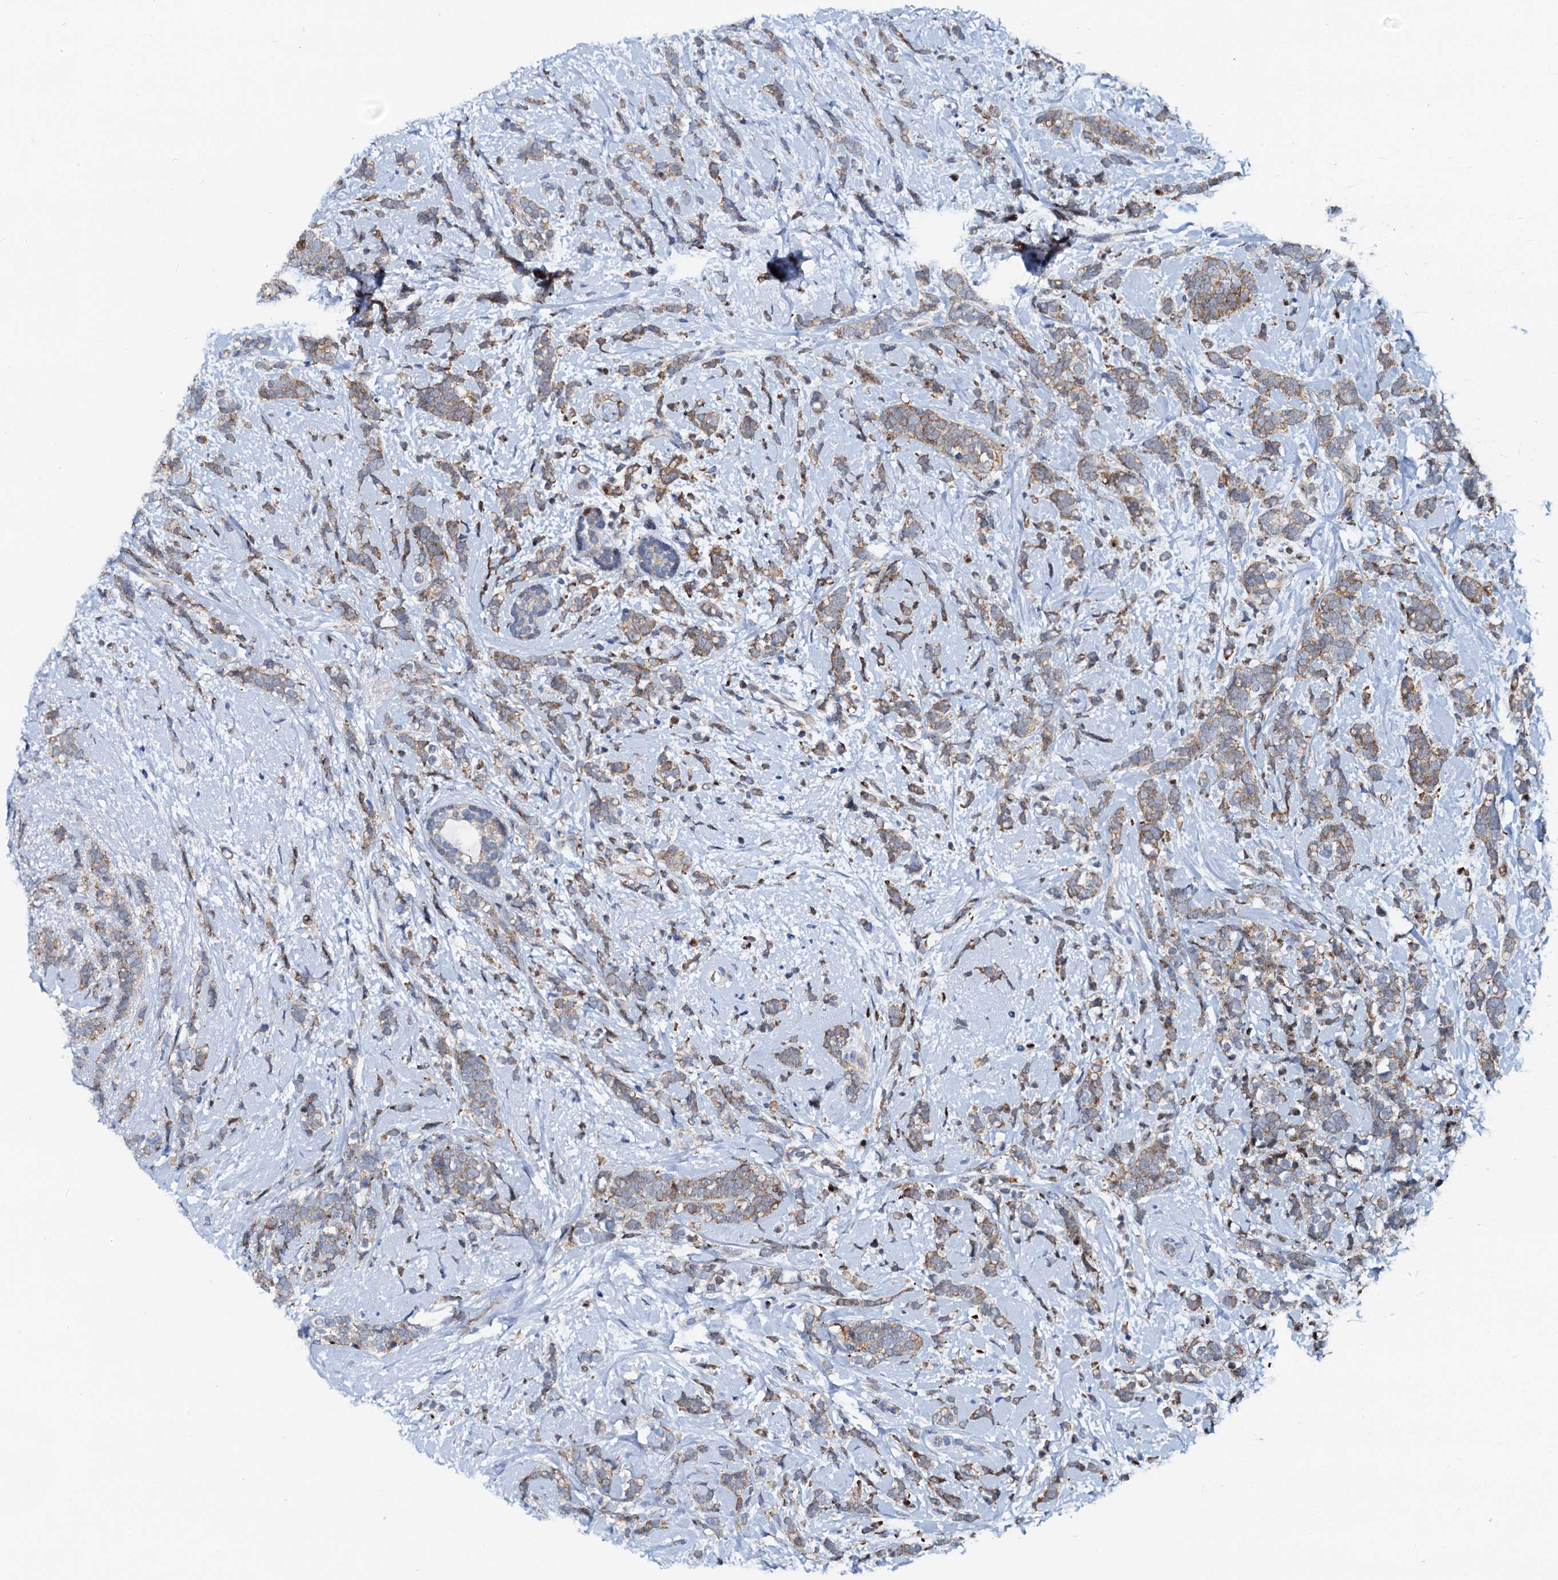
{"staining": {"intensity": "moderate", "quantity": ">75%", "location": "cytoplasmic/membranous"}, "tissue": "breast cancer", "cell_type": "Tumor cells", "image_type": "cancer", "snomed": [{"axis": "morphology", "description": "Lobular carcinoma"}, {"axis": "topography", "description": "Breast"}], "caption": "A brown stain highlights moderate cytoplasmic/membranous staining of a protein in human lobular carcinoma (breast) tumor cells. (Brightfield microscopy of DAB IHC at high magnification).", "gene": "PTGES3", "patient": {"sex": "female", "age": 58}}